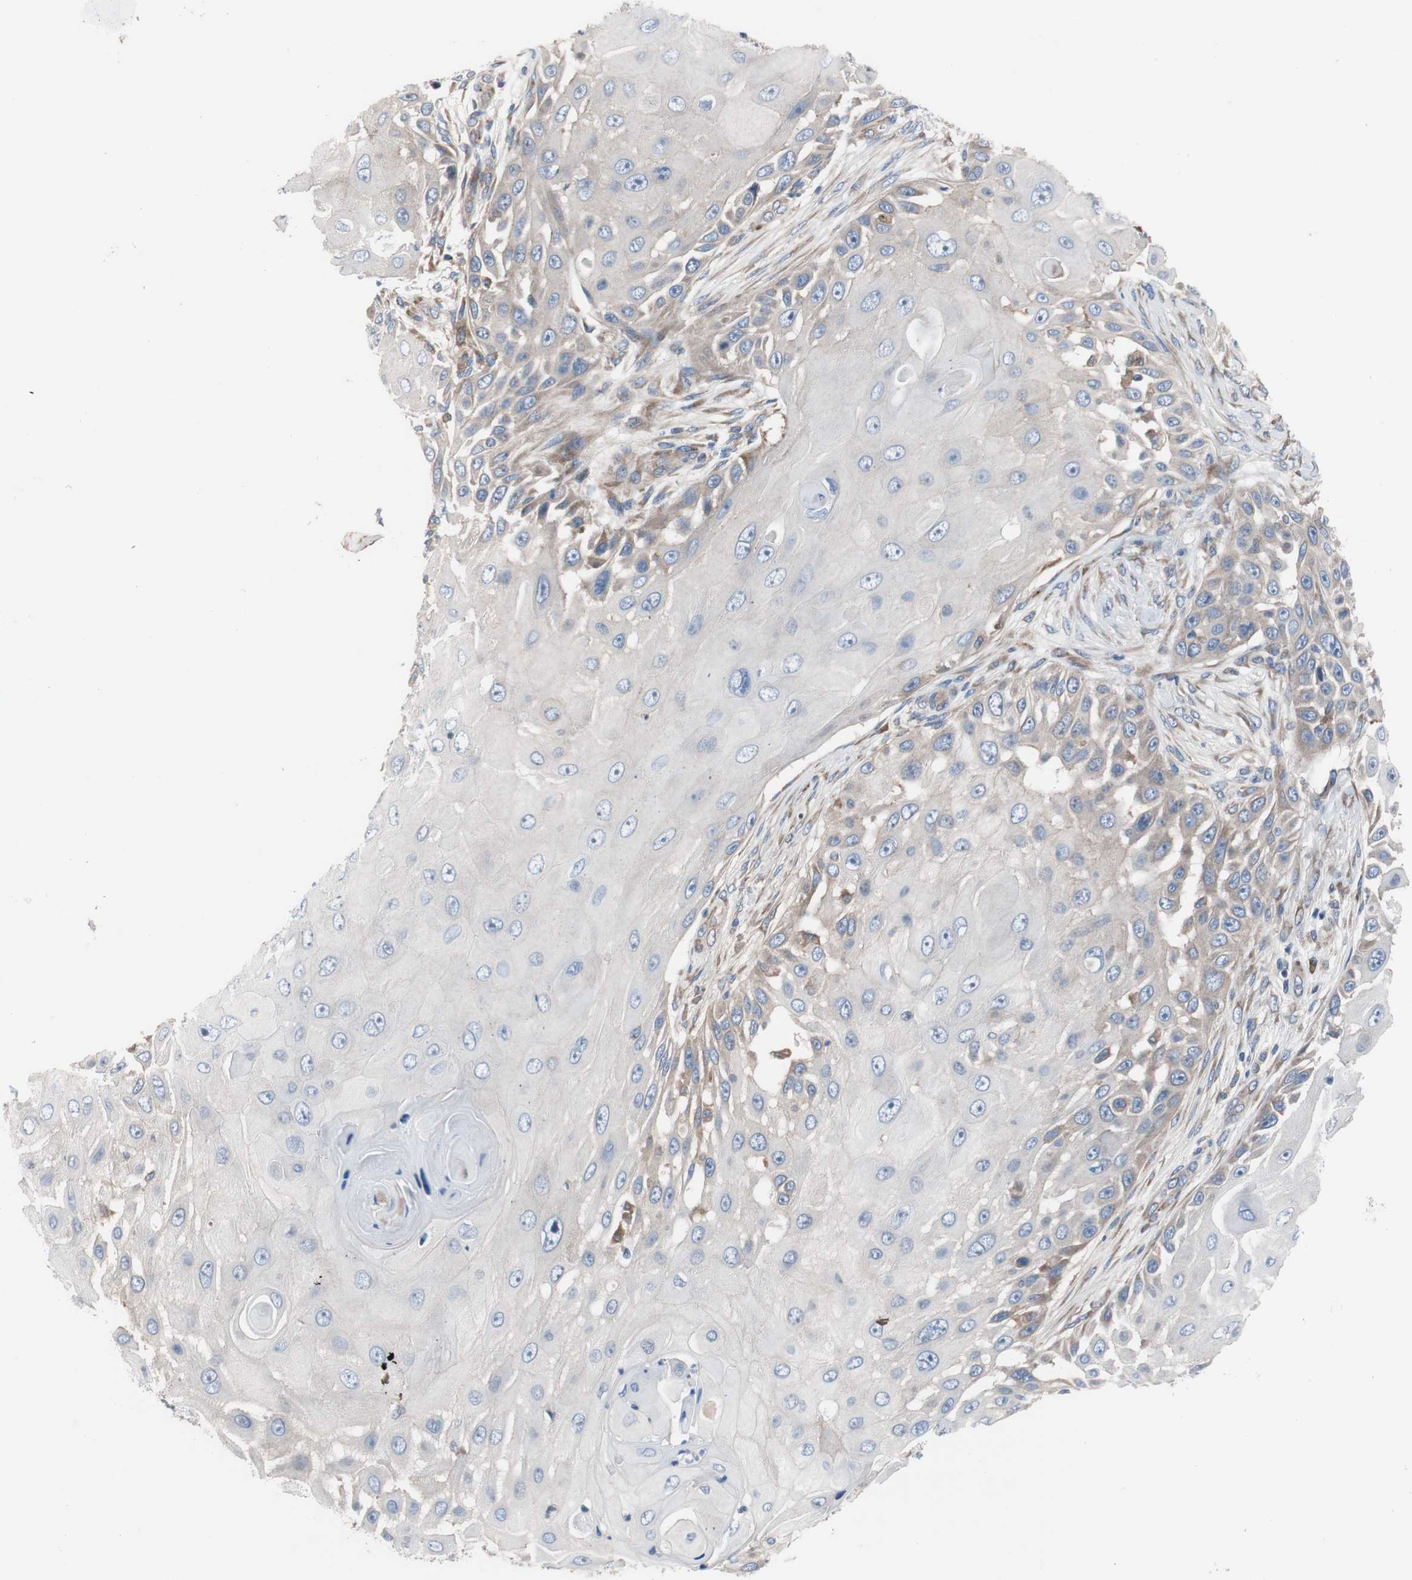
{"staining": {"intensity": "negative", "quantity": "none", "location": "none"}, "tissue": "skin cancer", "cell_type": "Tumor cells", "image_type": "cancer", "snomed": [{"axis": "morphology", "description": "Squamous cell carcinoma, NOS"}, {"axis": "topography", "description": "Skin"}], "caption": "The IHC micrograph has no significant positivity in tumor cells of skin squamous cell carcinoma tissue.", "gene": "KANSL1", "patient": {"sex": "female", "age": 44}}